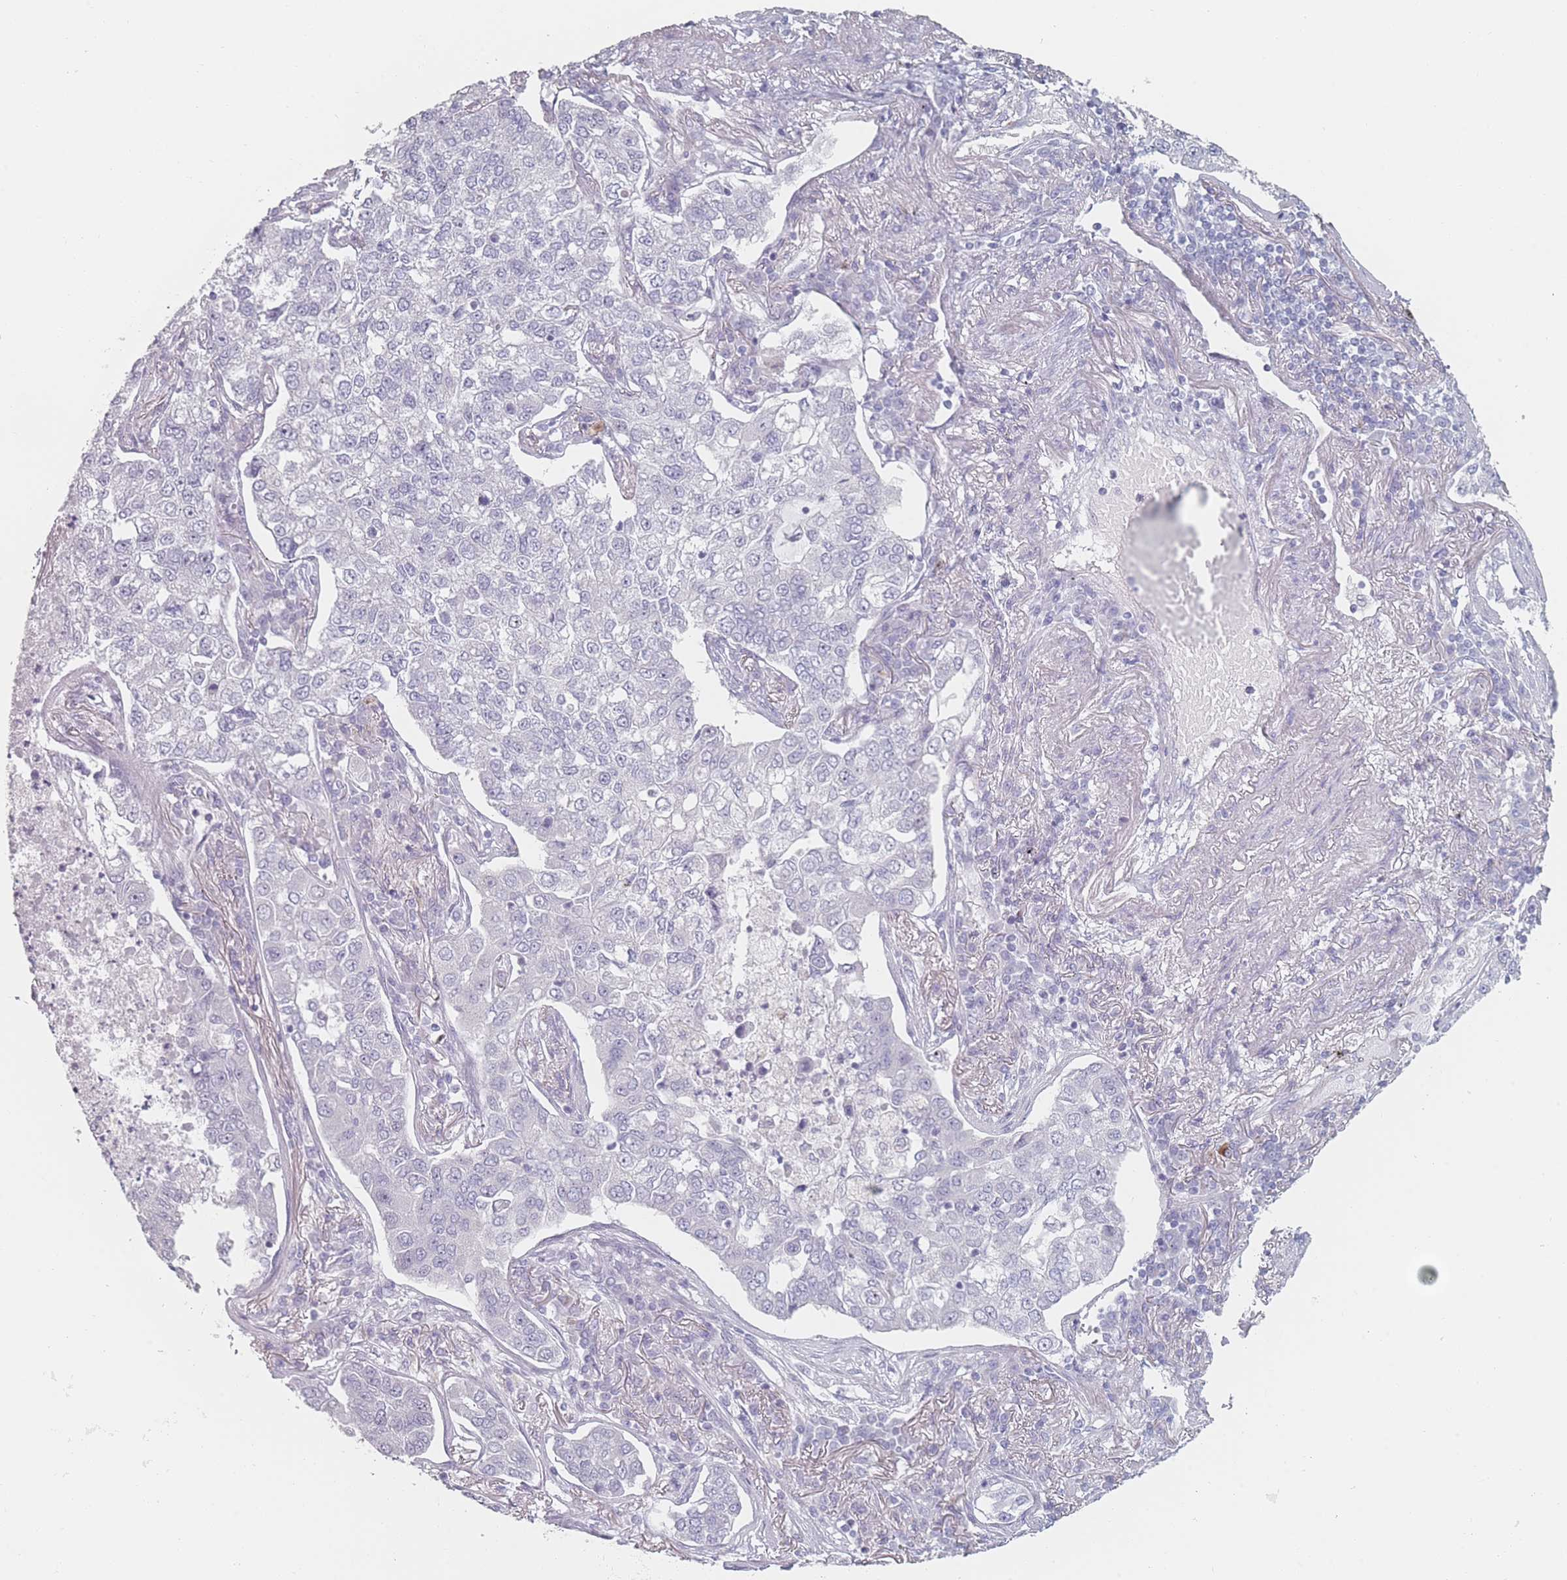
{"staining": {"intensity": "negative", "quantity": "none", "location": "none"}, "tissue": "lung cancer", "cell_type": "Tumor cells", "image_type": "cancer", "snomed": [{"axis": "morphology", "description": "Adenocarcinoma, NOS"}, {"axis": "topography", "description": "Lung"}], "caption": "Histopathology image shows no significant protein positivity in tumor cells of adenocarcinoma (lung).", "gene": "RNF4", "patient": {"sex": "male", "age": 49}}